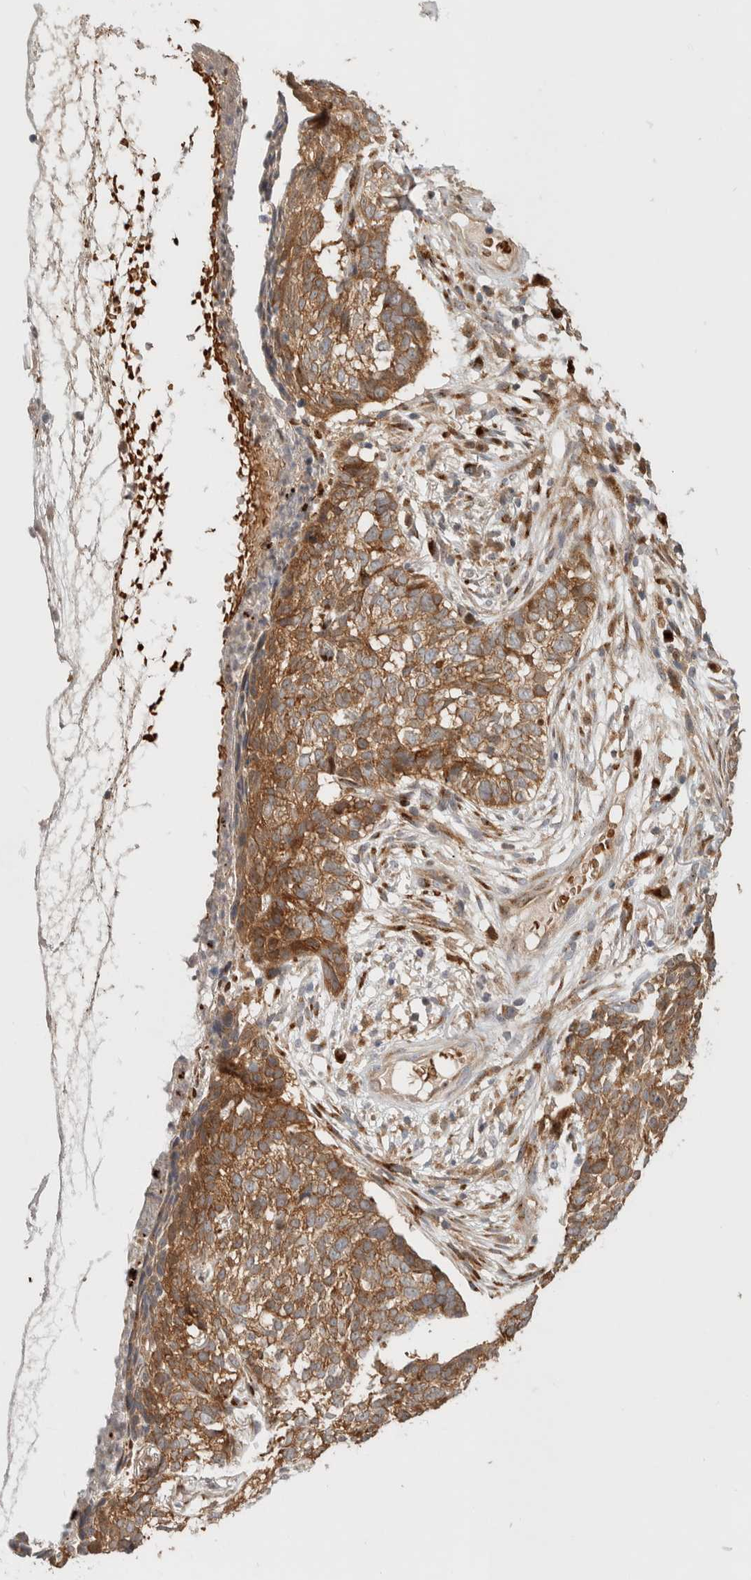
{"staining": {"intensity": "moderate", "quantity": ">75%", "location": "cytoplasmic/membranous"}, "tissue": "skin cancer", "cell_type": "Tumor cells", "image_type": "cancer", "snomed": [{"axis": "morphology", "description": "Basal cell carcinoma"}, {"axis": "topography", "description": "Skin"}], "caption": "Basal cell carcinoma (skin) stained with DAB immunohistochemistry (IHC) shows medium levels of moderate cytoplasmic/membranous positivity in about >75% of tumor cells.", "gene": "OTUD6B", "patient": {"sex": "male", "age": 85}}